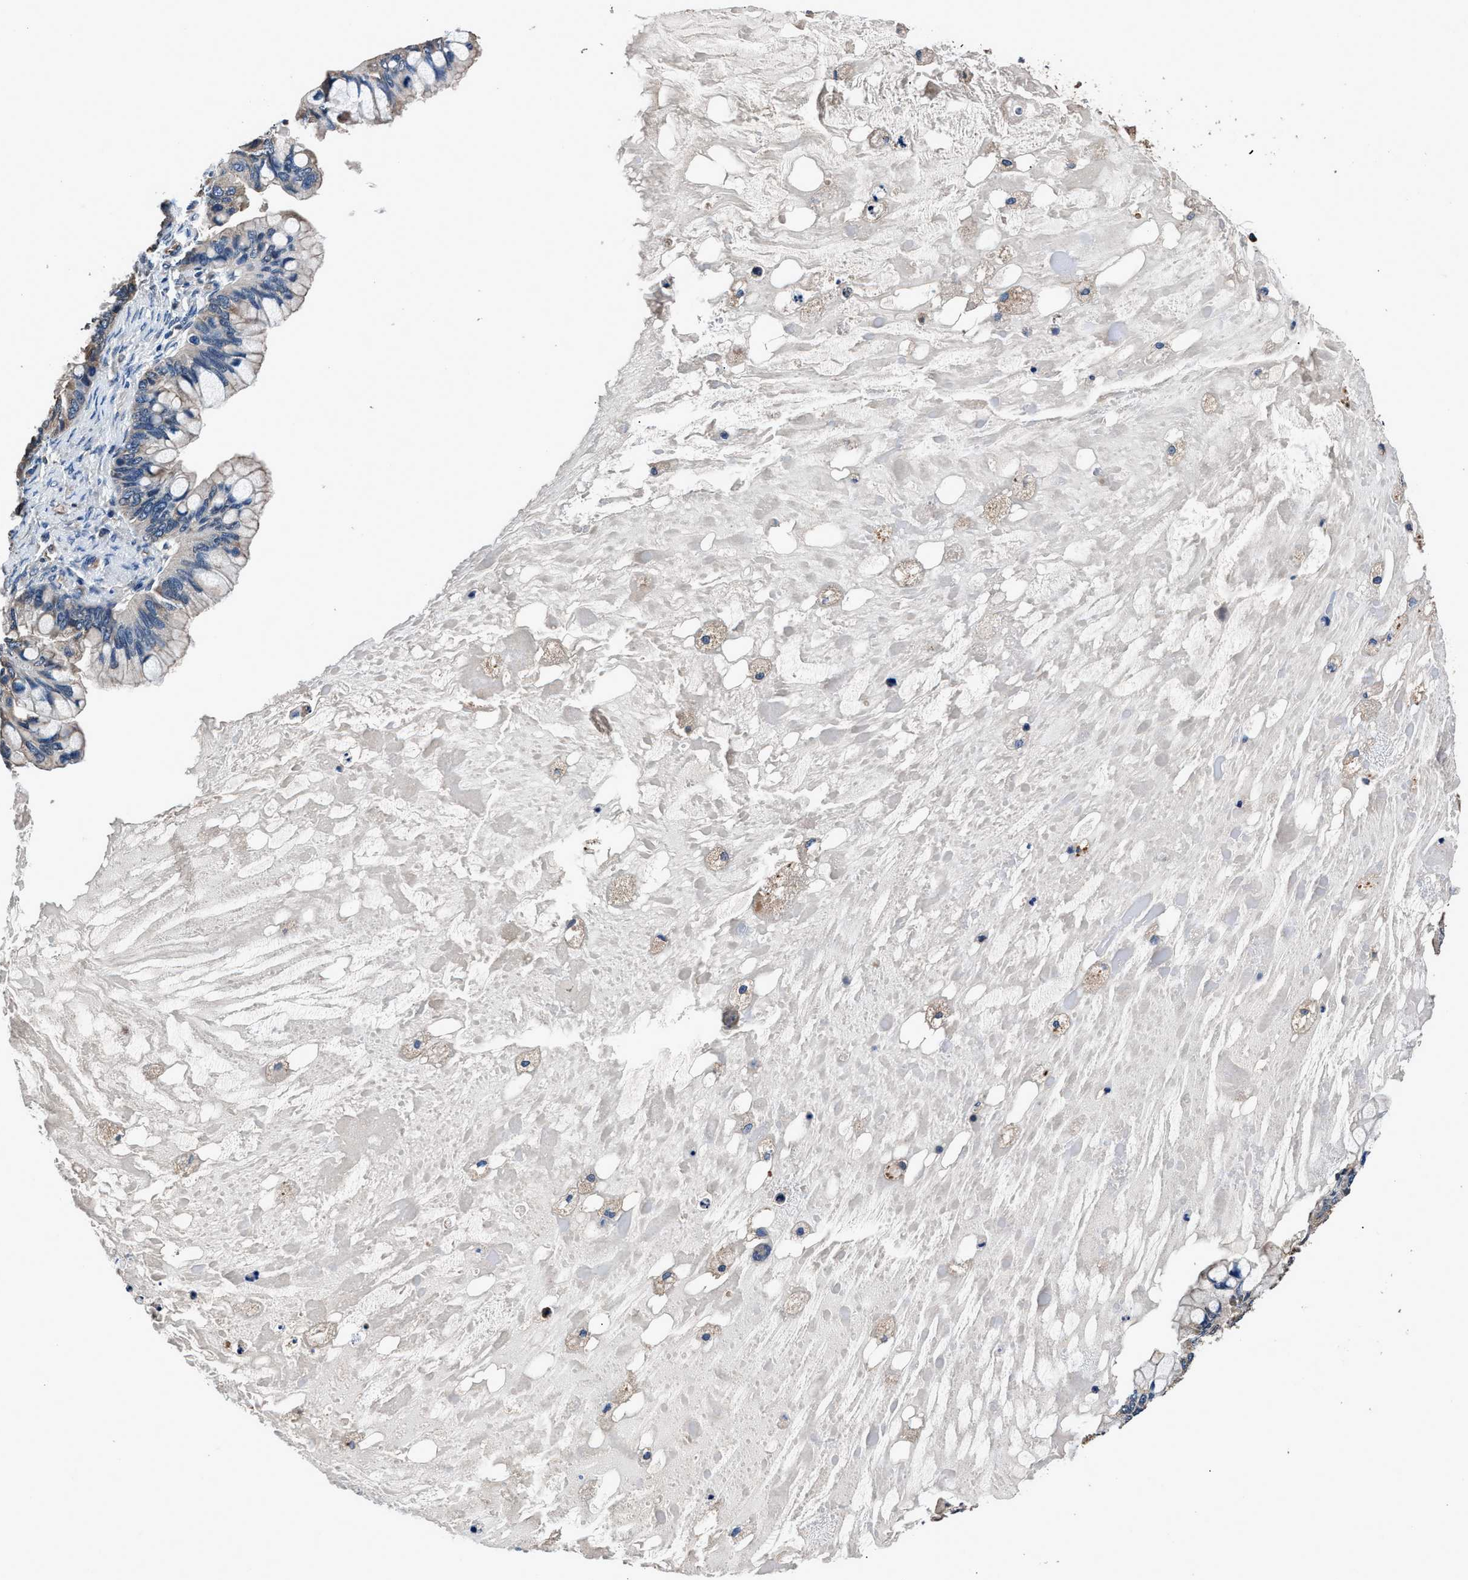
{"staining": {"intensity": "weak", "quantity": "25%-75%", "location": "cytoplasmic/membranous"}, "tissue": "ovarian cancer", "cell_type": "Tumor cells", "image_type": "cancer", "snomed": [{"axis": "morphology", "description": "Cystadenocarcinoma, mucinous, NOS"}, {"axis": "topography", "description": "Ovary"}], "caption": "A high-resolution image shows immunohistochemistry (IHC) staining of mucinous cystadenocarcinoma (ovarian), which shows weak cytoplasmic/membranous positivity in about 25%-75% of tumor cells. The staining is performed using DAB brown chromogen to label protein expression. The nuclei are counter-stained blue using hematoxylin.", "gene": "DHRS7B", "patient": {"sex": "female", "age": 80}}